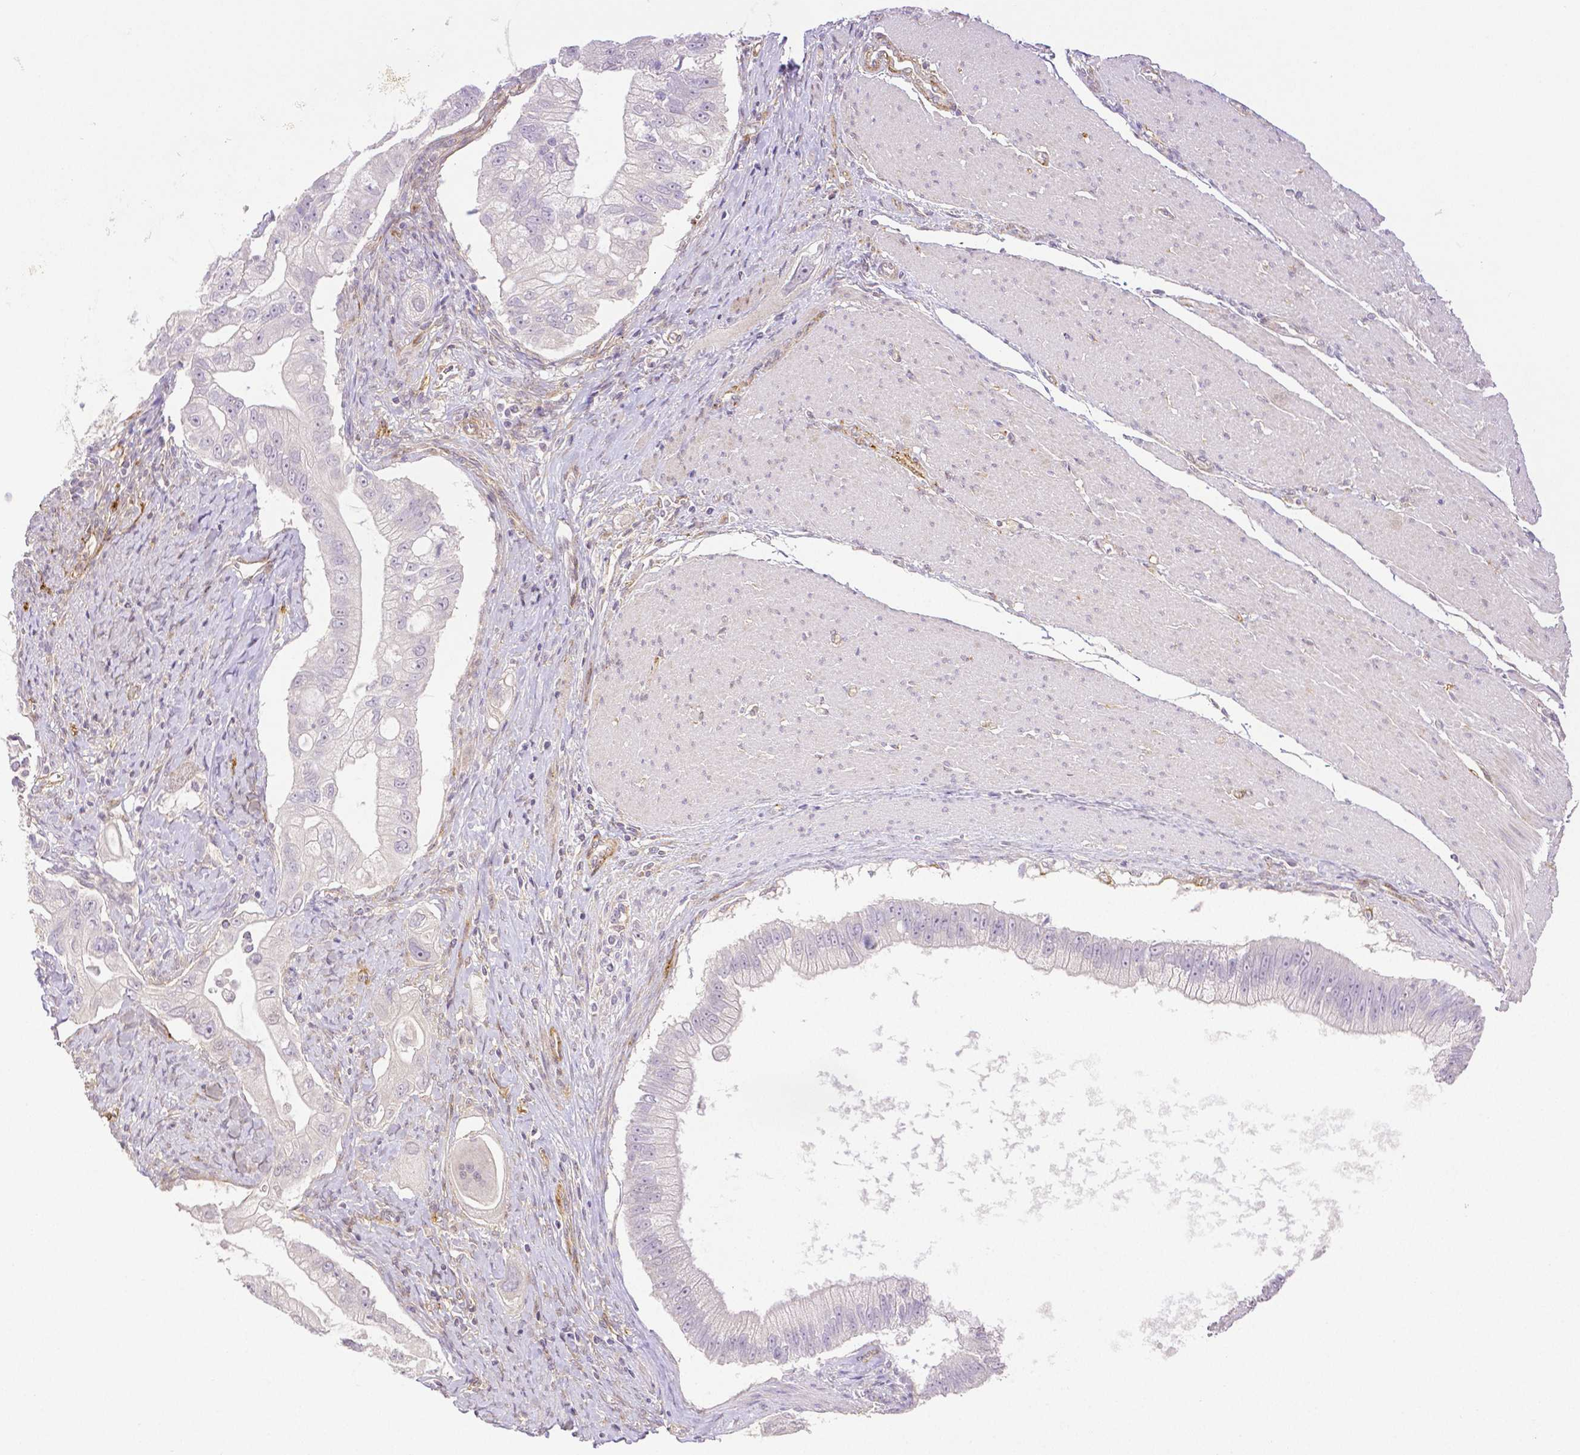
{"staining": {"intensity": "negative", "quantity": "none", "location": "none"}, "tissue": "pancreatic cancer", "cell_type": "Tumor cells", "image_type": "cancer", "snomed": [{"axis": "morphology", "description": "Adenocarcinoma, NOS"}, {"axis": "topography", "description": "Pancreas"}], "caption": "This is an immunohistochemistry (IHC) histopathology image of human pancreatic cancer. There is no staining in tumor cells.", "gene": "THY1", "patient": {"sex": "male", "age": 70}}